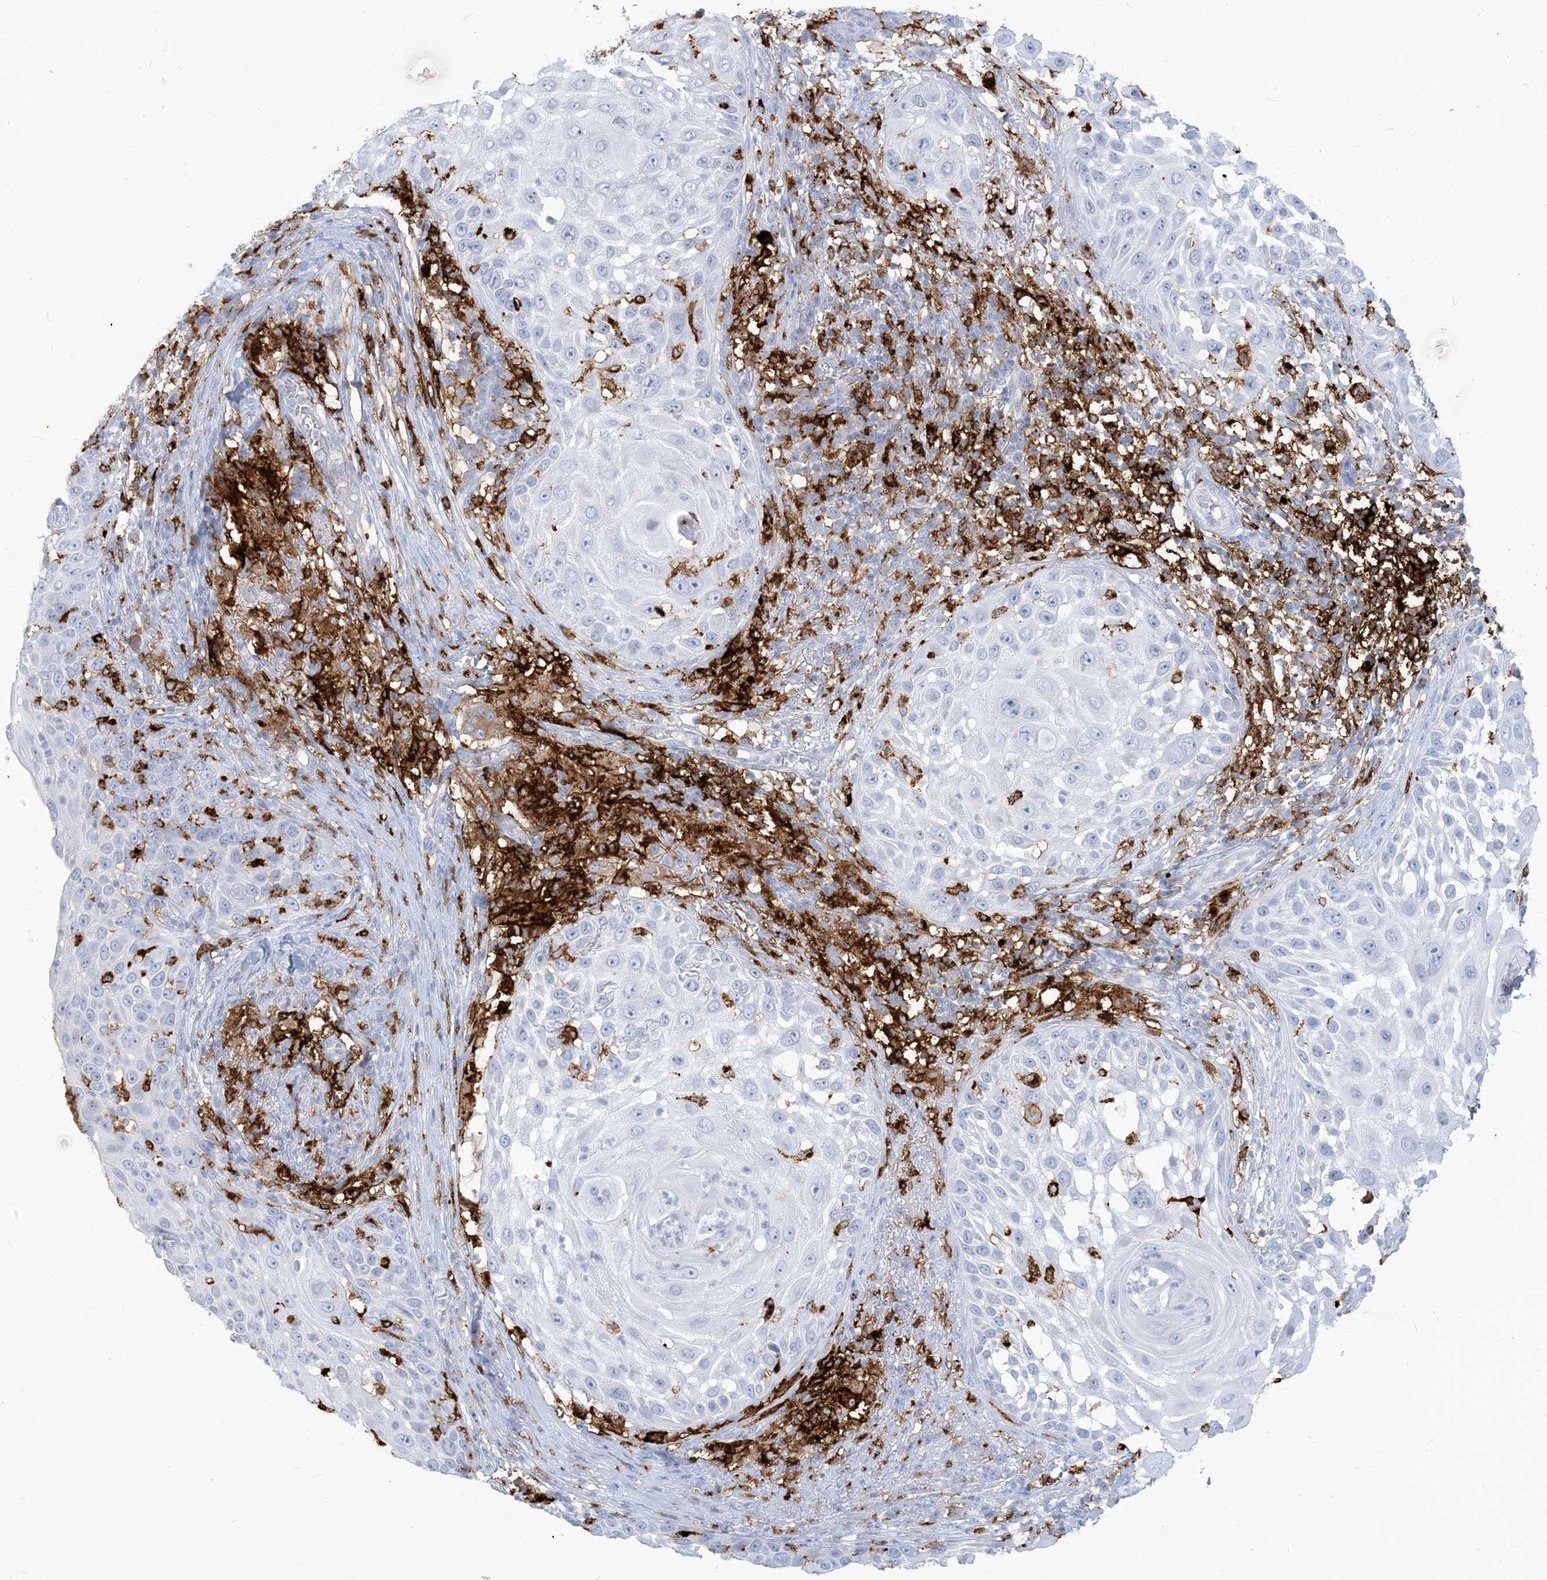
{"staining": {"intensity": "negative", "quantity": "none", "location": "none"}, "tissue": "skin cancer", "cell_type": "Tumor cells", "image_type": "cancer", "snomed": [{"axis": "morphology", "description": "Squamous cell carcinoma, NOS"}, {"axis": "topography", "description": "Skin"}], "caption": "The micrograph shows no significant positivity in tumor cells of skin squamous cell carcinoma.", "gene": "HLA-DRB1", "patient": {"sex": "female", "age": 44}}